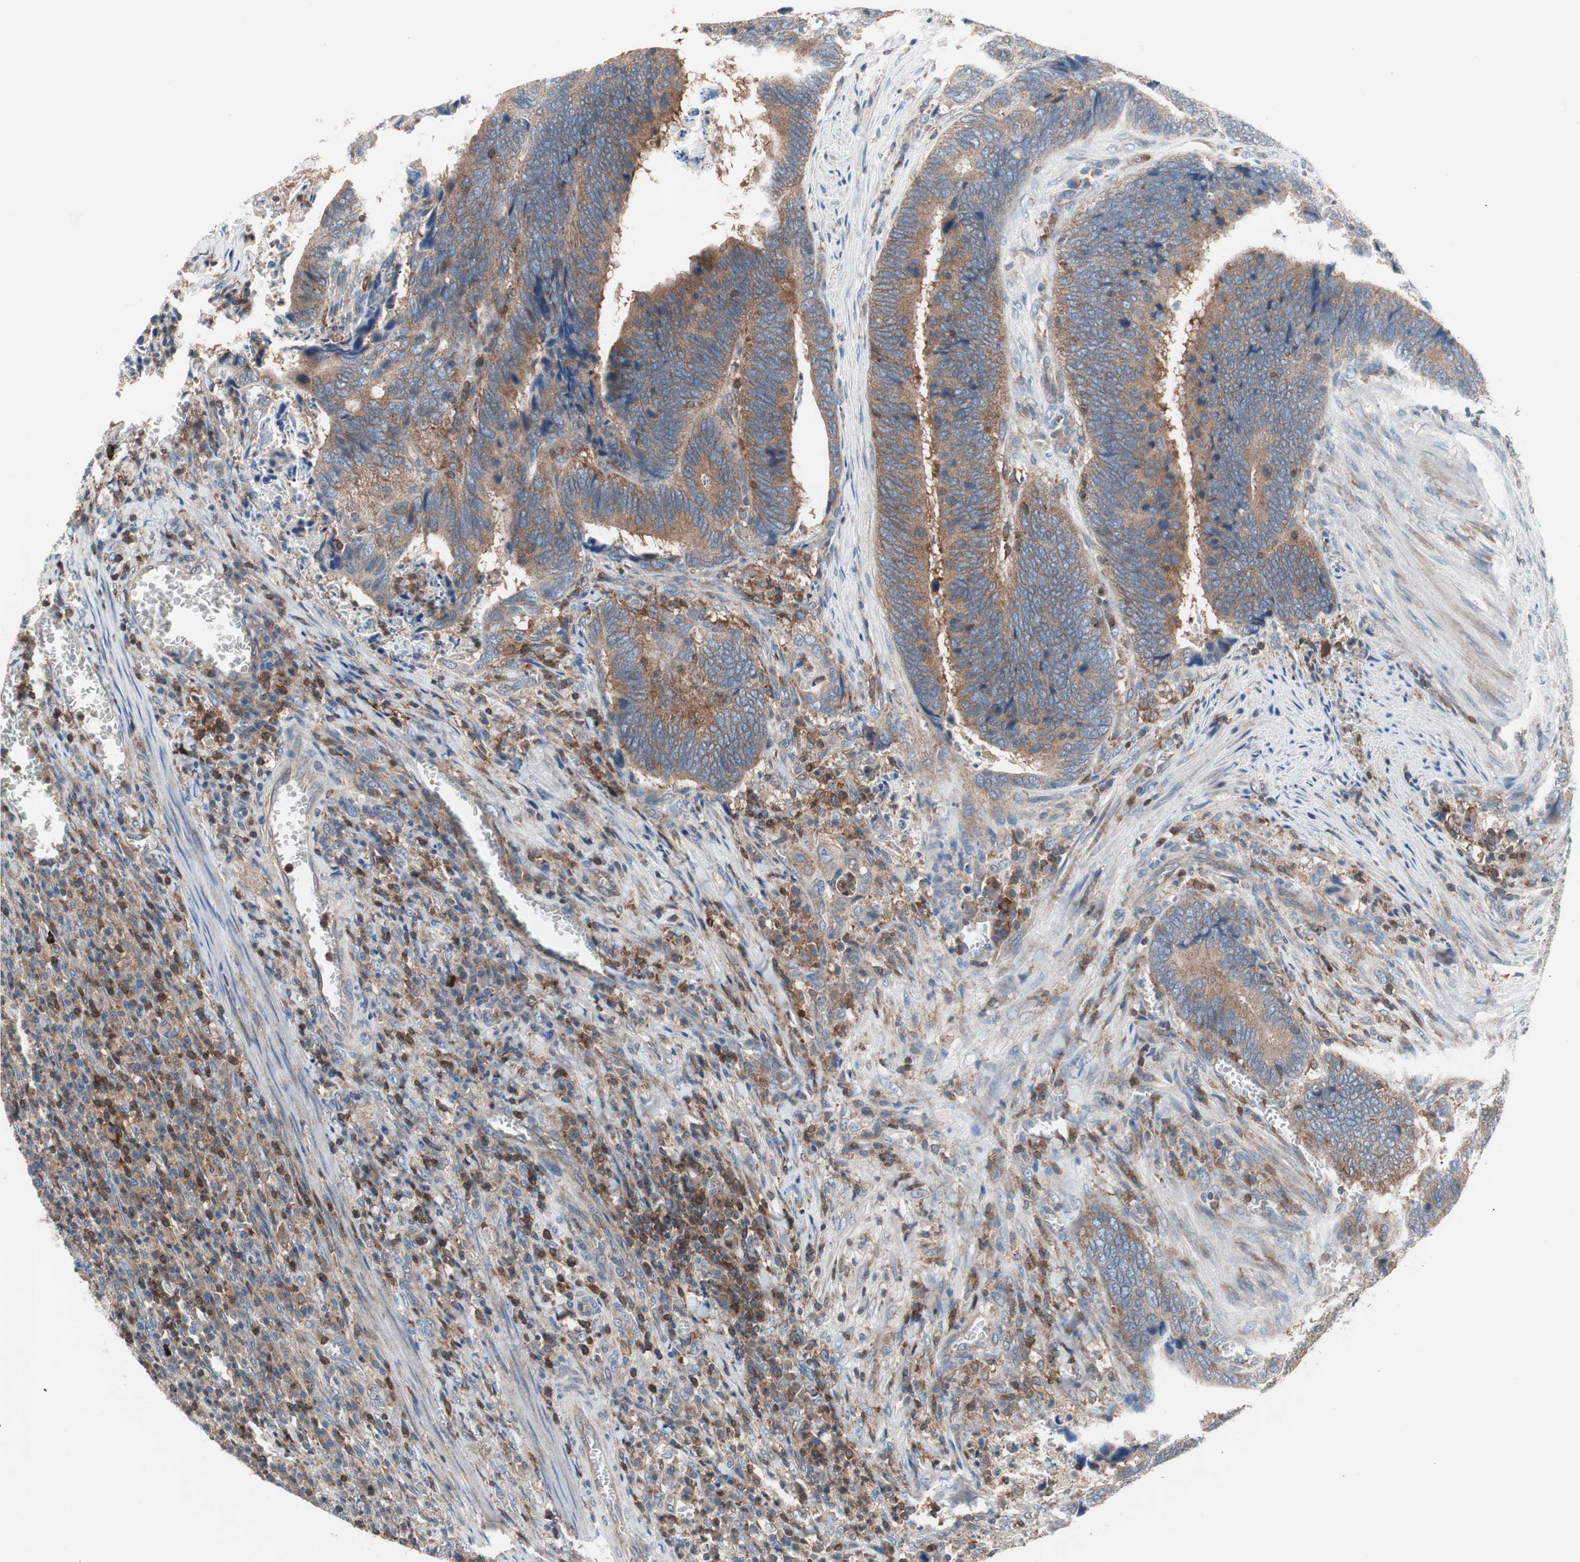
{"staining": {"intensity": "moderate", "quantity": ">75%", "location": "cytoplasmic/membranous"}, "tissue": "colorectal cancer", "cell_type": "Tumor cells", "image_type": "cancer", "snomed": [{"axis": "morphology", "description": "Adenocarcinoma, NOS"}, {"axis": "topography", "description": "Colon"}], "caption": "IHC histopathology image of human colorectal cancer stained for a protein (brown), which shows medium levels of moderate cytoplasmic/membranous expression in about >75% of tumor cells.", "gene": "PIK3R1", "patient": {"sex": "male", "age": 72}}